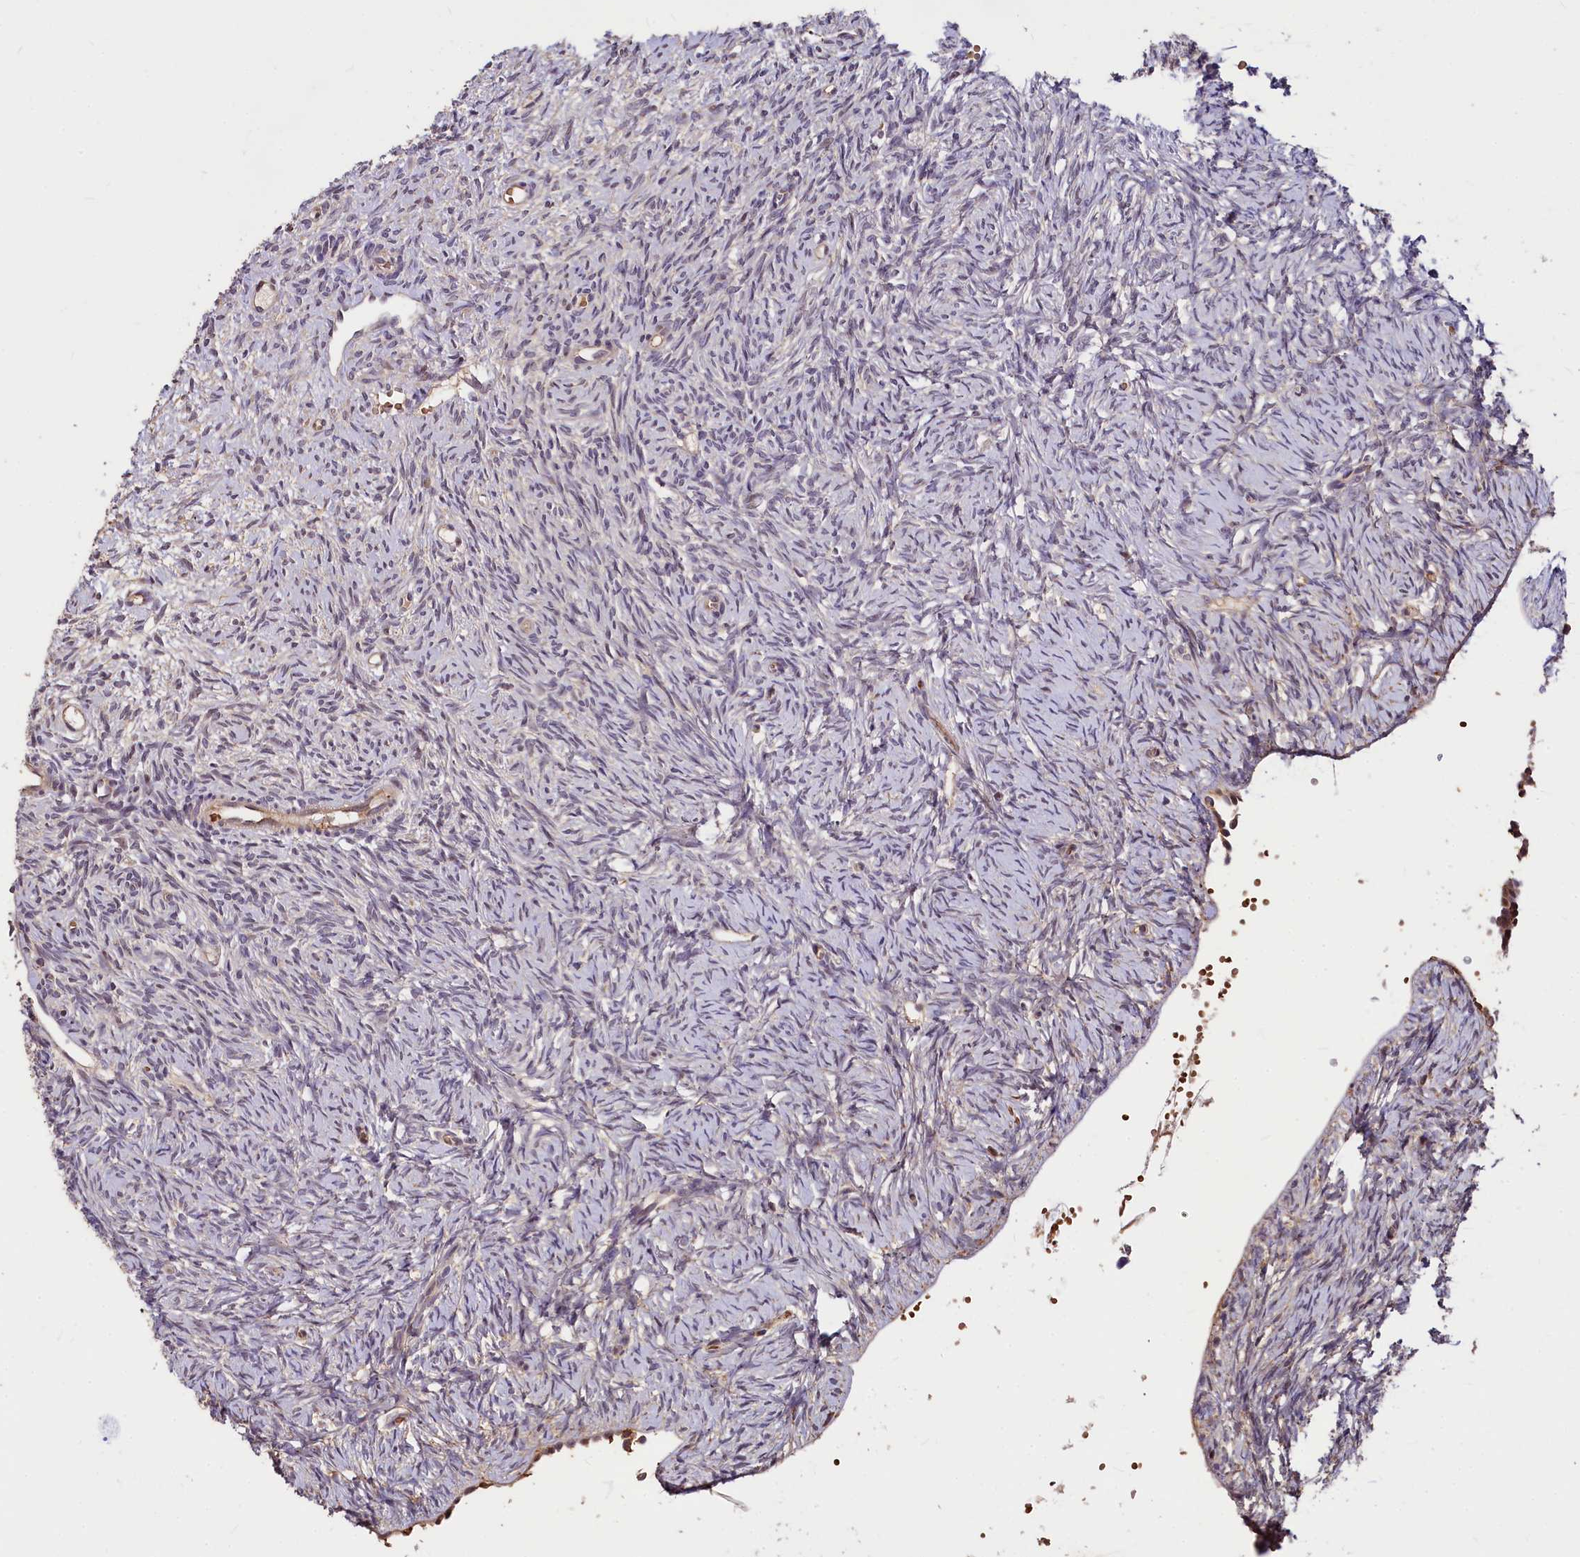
{"staining": {"intensity": "negative", "quantity": "none", "location": "none"}, "tissue": "ovary", "cell_type": "Ovarian stroma cells", "image_type": "normal", "snomed": [{"axis": "morphology", "description": "Normal tissue, NOS"}, {"axis": "topography", "description": "Ovary"}], "caption": "Immunohistochemical staining of normal human ovary displays no significant staining in ovarian stroma cells. (Brightfield microscopy of DAB immunohistochemistry at high magnification).", "gene": "ATG101", "patient": {"sex": "female", "age": 51}}